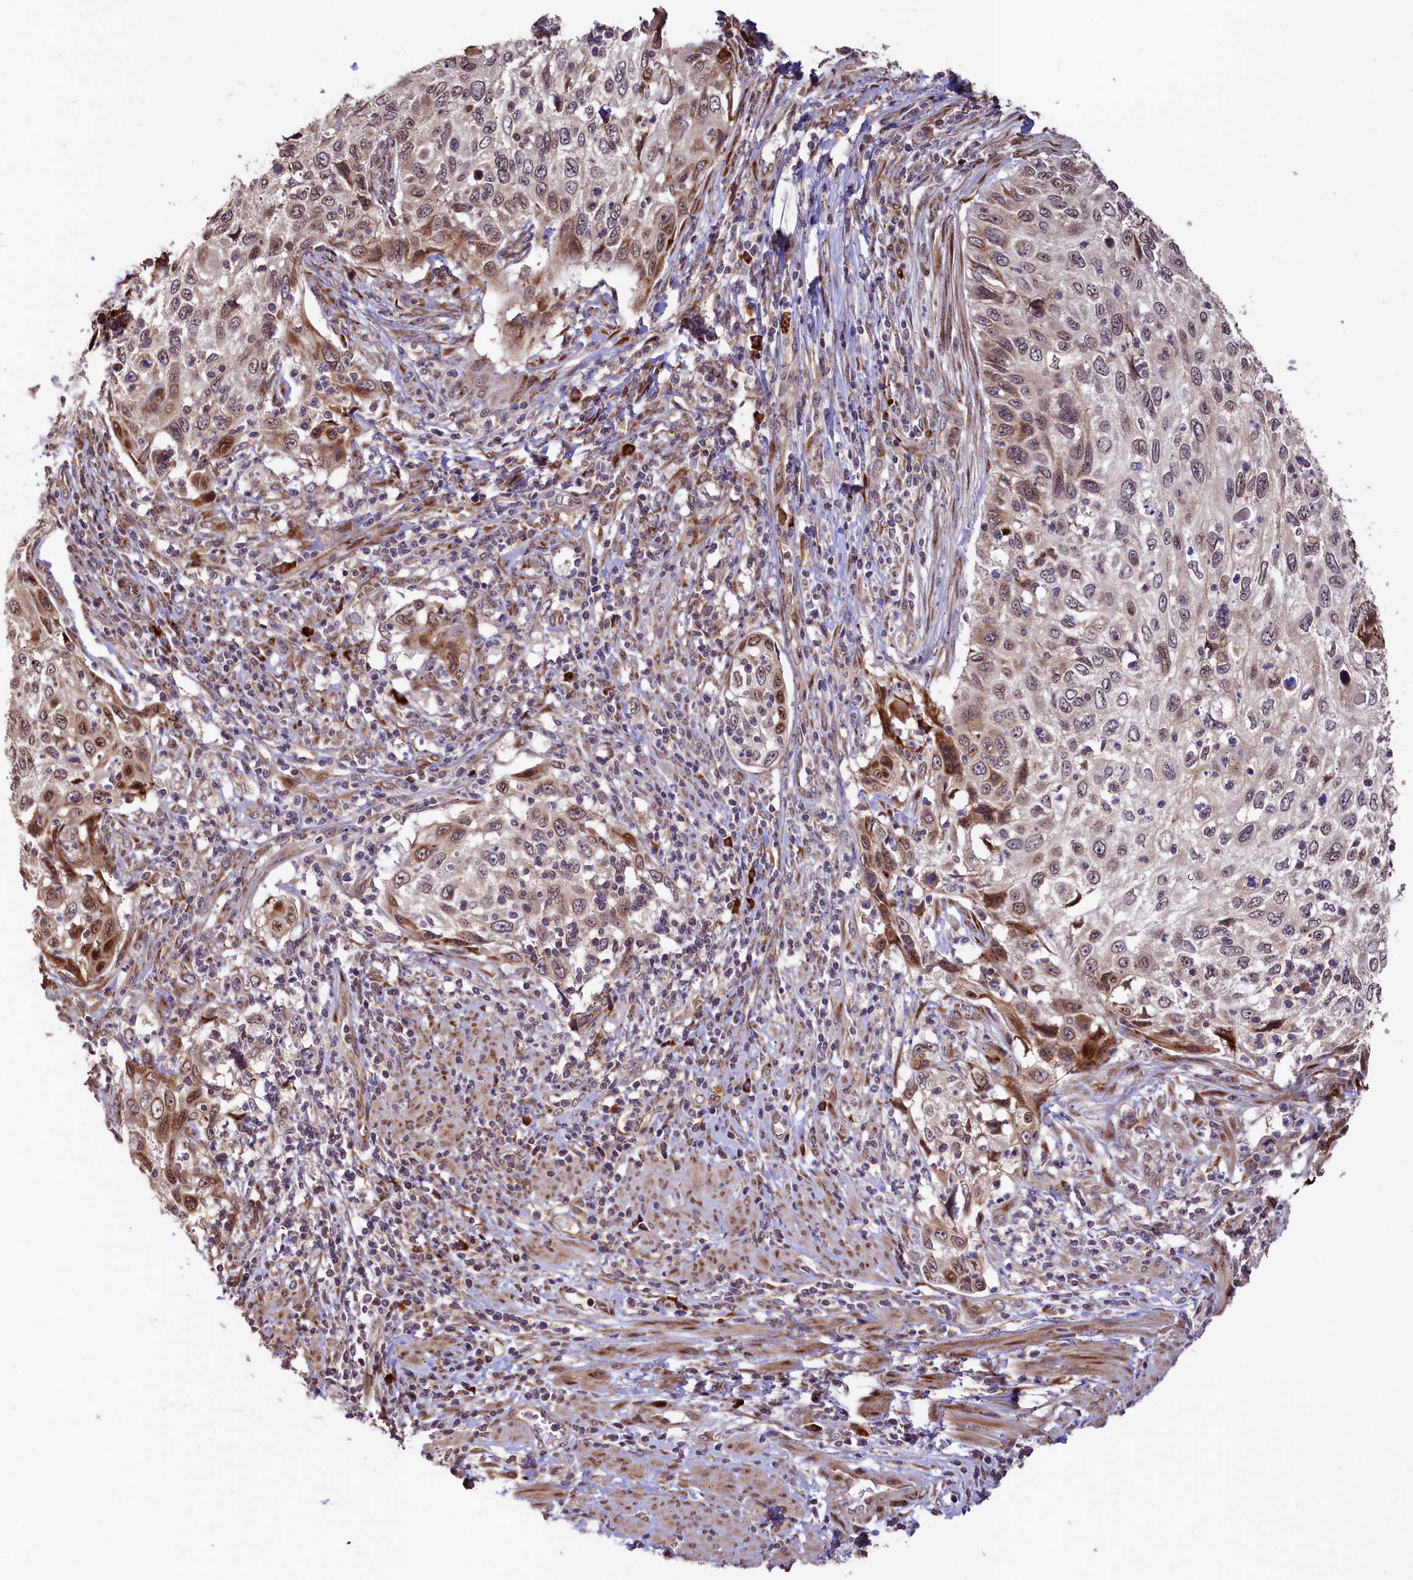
{"staining": {"intensity": "moderate", "quantity": "<25%", "location": "cytoplasmic/membranous,nuclear"}, "tissue": "cervical cancer", "cell_type": "Tumor cells", "image_type": "cancer", "snomed": [{"axis": "morphology", "description": "Squamous cell carcinoma, NOS"}, {"axis": "topography", "description": "Cervix"}], "caption": "Squamous cell carcinoma (cervical) stained with DAB immunohistochemistry shows low levels of moderate cytoplasmic/membranous and nuclear staining in about <25% of tumor cells.", "gene": "C5orf15", "patient": {"sex": "female", "age": 70}}